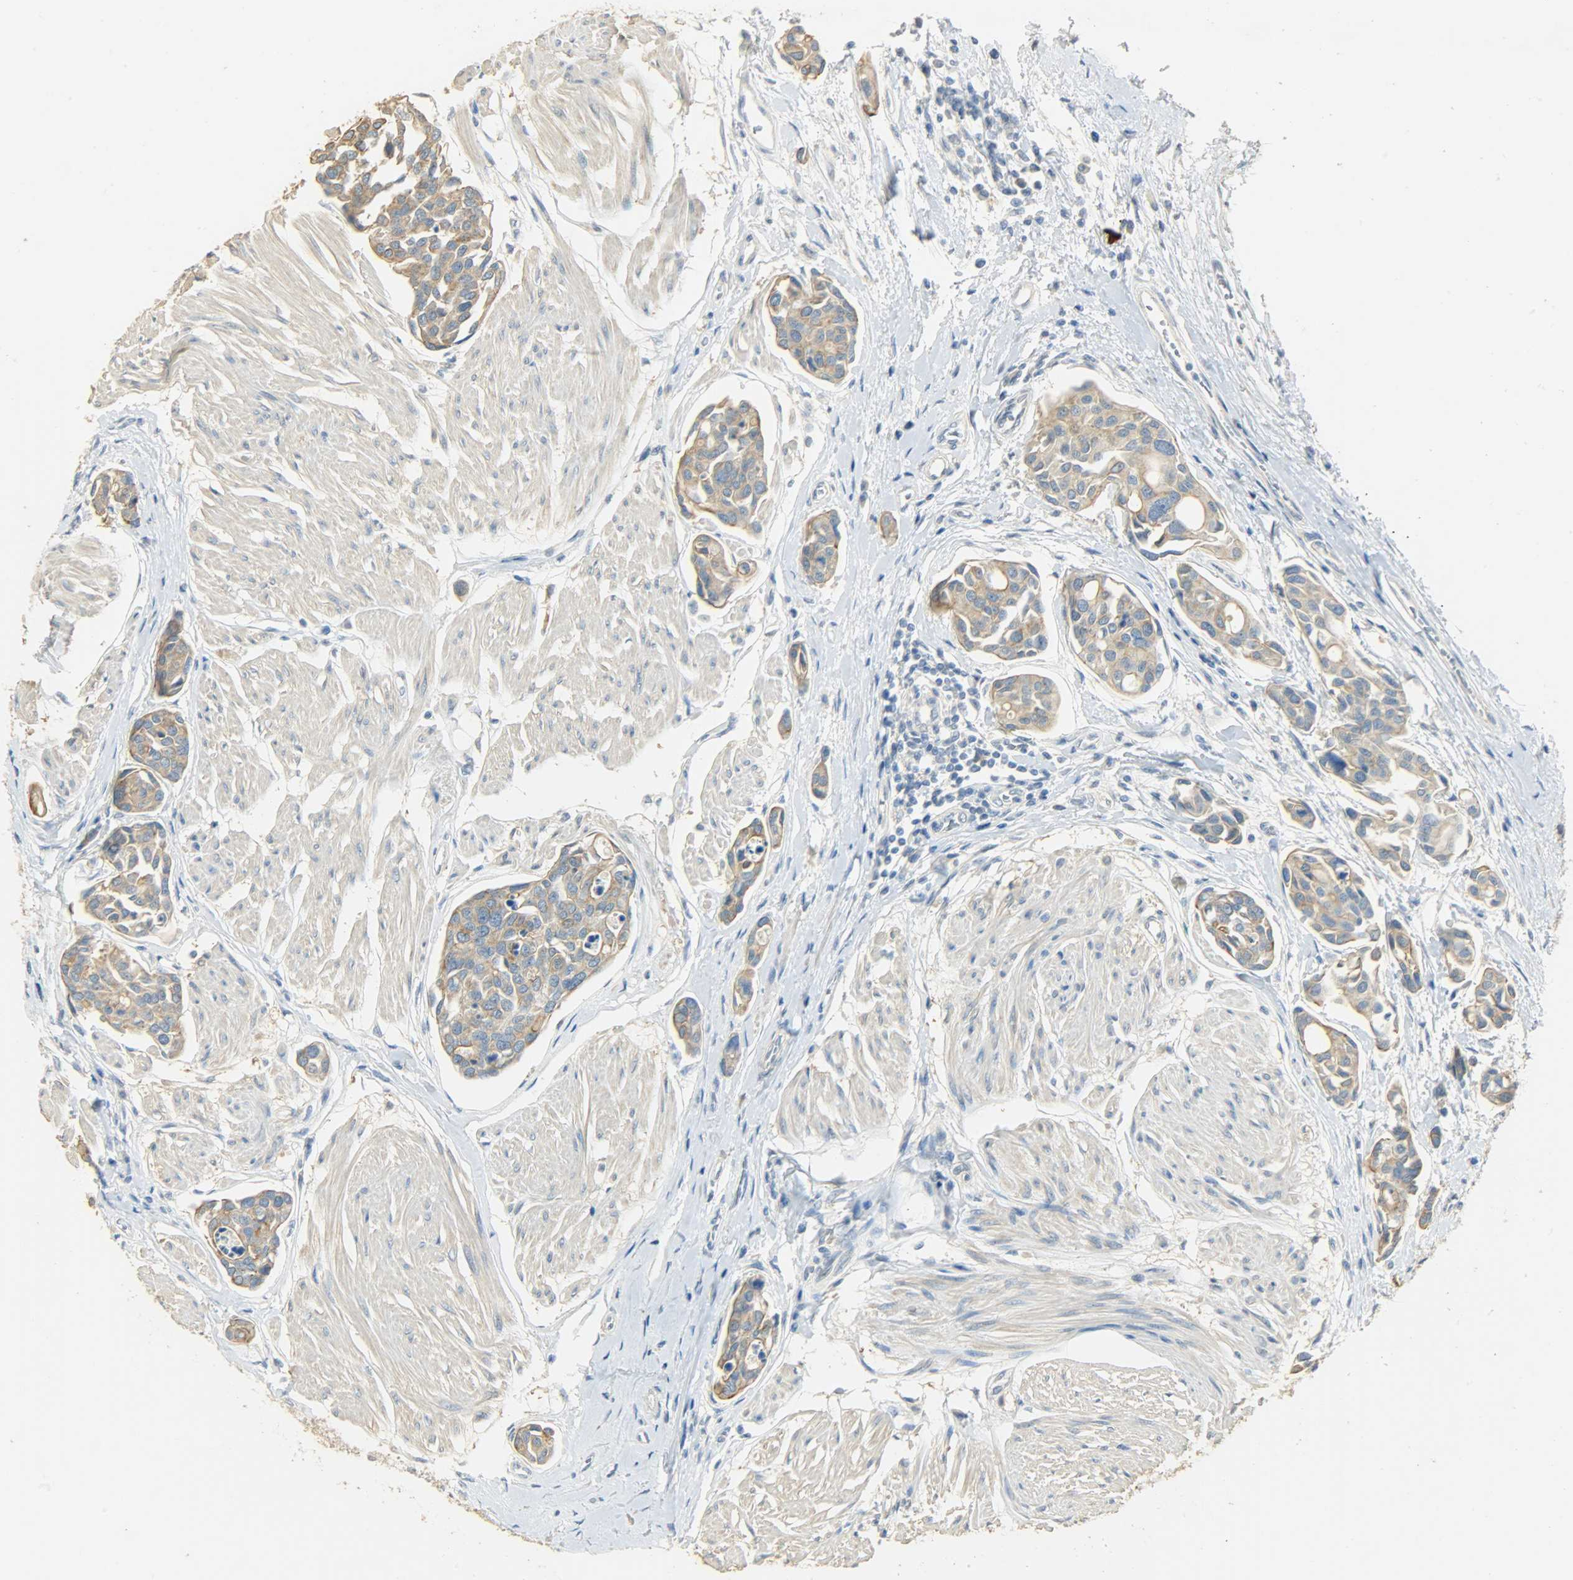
{"staining": {"intensity": "moderate", "quantity": ">75%", "location": "cytoplasmic/membranous"}, "tissue": "urothelial cancer", "cell_type": "Tumor cells", "image_type": "cancer", "snomed": [{"axis": "morphology", "description": "Urothelial carcinoma, High grade"}, {"axis": "topography", "description": "Urinary bladder"}], "caption": "Human urothelial cancer stained with a brown dye shows moderate cytoplasmic/membranous positive positivity in approximately >75% of tumor cells.", "gene": "USP13", "patient": {"sex": "male", "age": 78}}